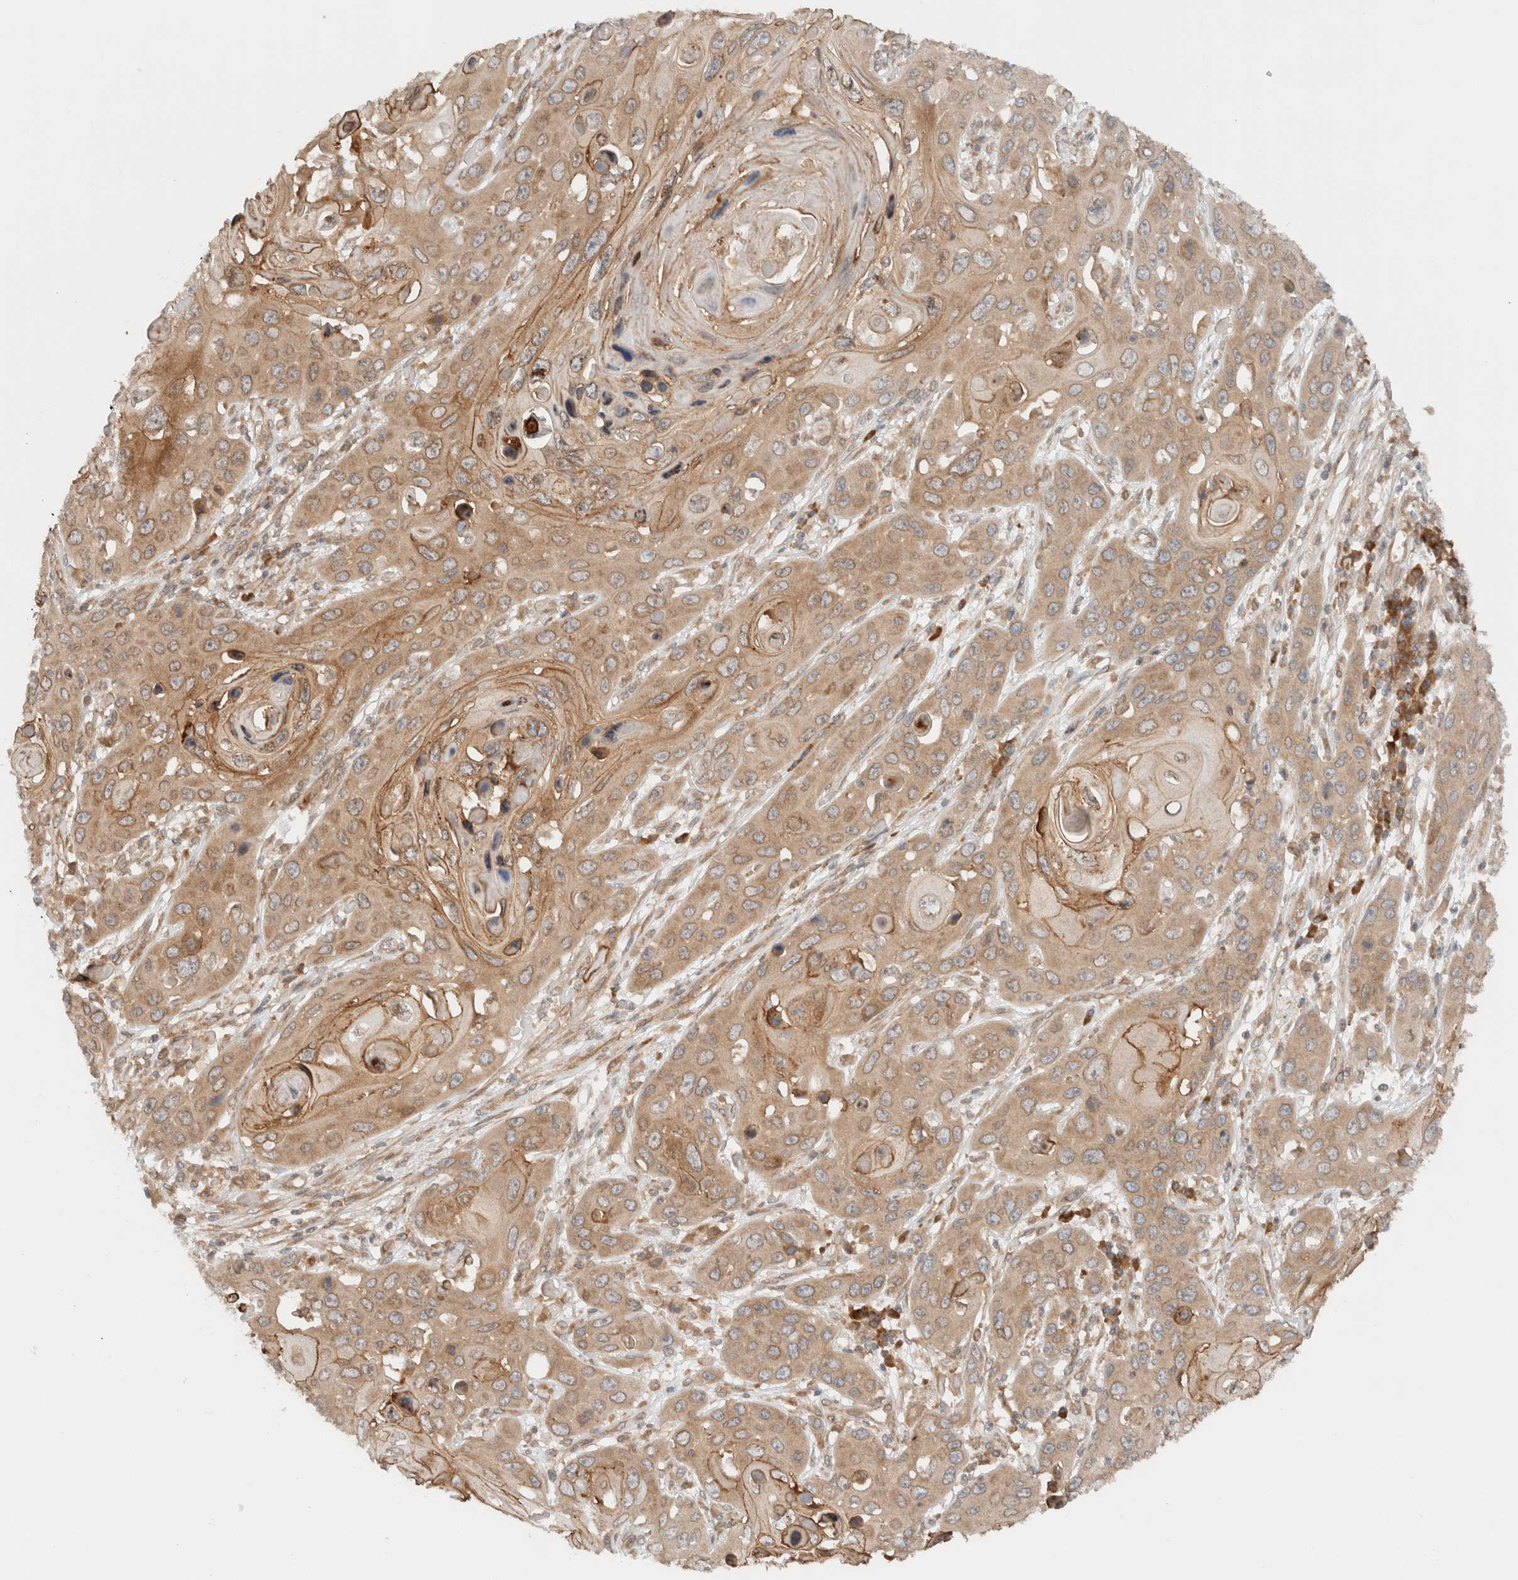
{"staining": {"intensity": "moderate", "quantity": ">75%", "location": "cytoplasmic/membranous"}, "tissue": "skin cancer", "cell_type": "Tumor cells", "image_type": "cancer", "snomed": [{"axis": "morphology", "description": "Squamous cell carcinoma, NOS"}, {"axis": "topography", "description": "Skin"}], "caption": "IHC micrograph of neoplastic tissue: skin squamous cell carcinoma stained using immunohistochemistry reveals medium levels of moderate protein expression localized specifically in the cytoplasmic/membranous of tumor cells, appearing as a cytoplasmic/membranous brown color.", "gene": "ARFGEF2", "patient": {"sex": "male", "age": 55}}